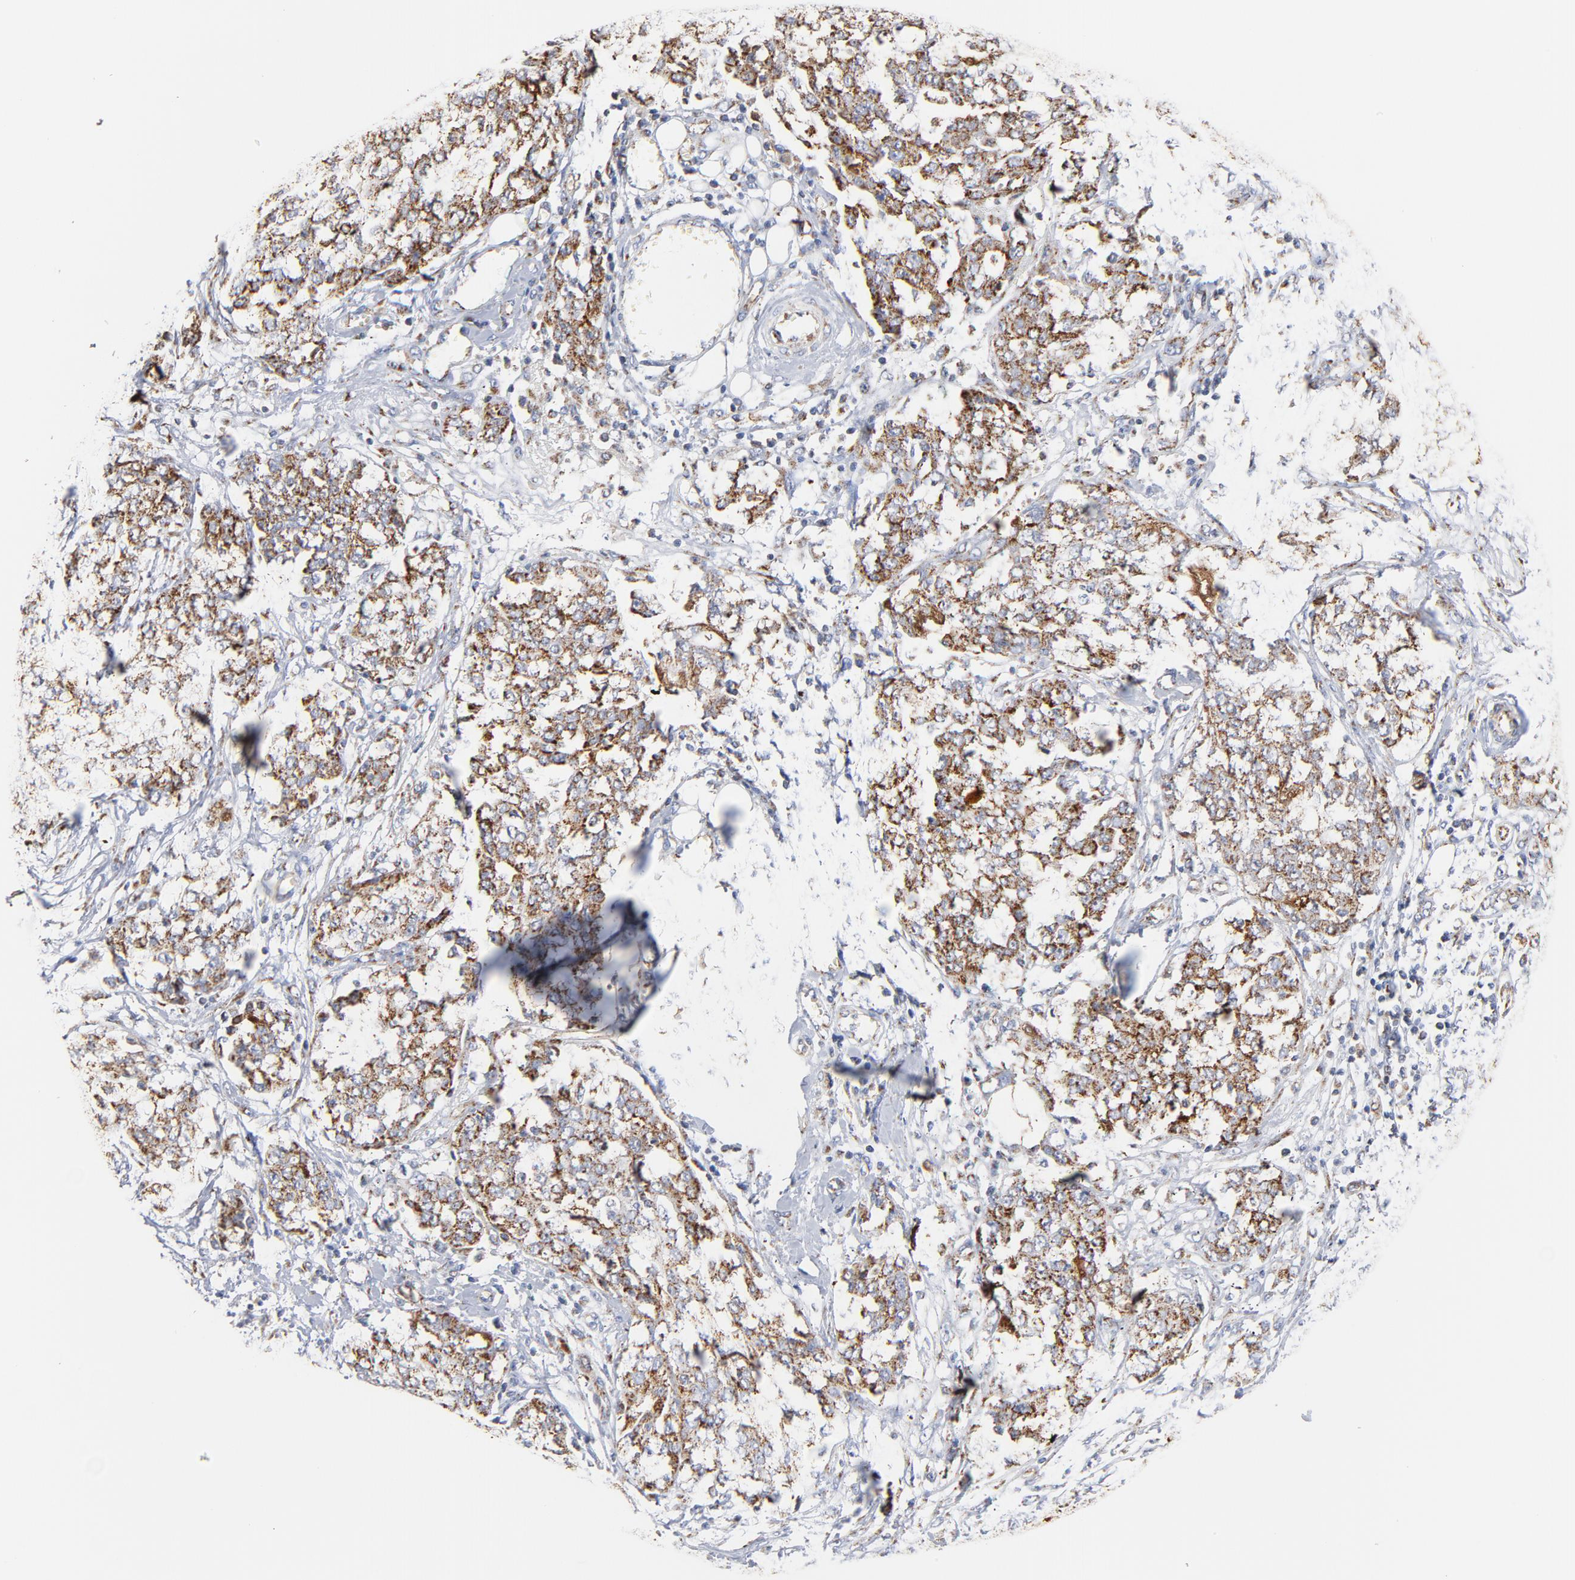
{"staining": {"intensity": "strong", "quantity": ">75%", "location": "cytoplasmic/membranous"}, "tissue": "ovarian cancer", "cell_type": "Tumor cells", "image_type": "cancer", "snomed": [{"axis": "morphology", "description": "Cystadenocarcinoma, serous, NOS"}, {"axis": "topography", "description": "Soft tissue"}, {"axis": "topography", "description": "Ovary"}], "caption": "Brown immunohistochemical staining in human ovarian serous cystadenocarcinoma shows strong cytoplasmic/membranous expression in about >75% of tumor cells. The protein of interest is shown in brown color, while the nuclei are stained blue.", "gene": "DIABLO", "patient": {"sex": "female", "age": 57}}